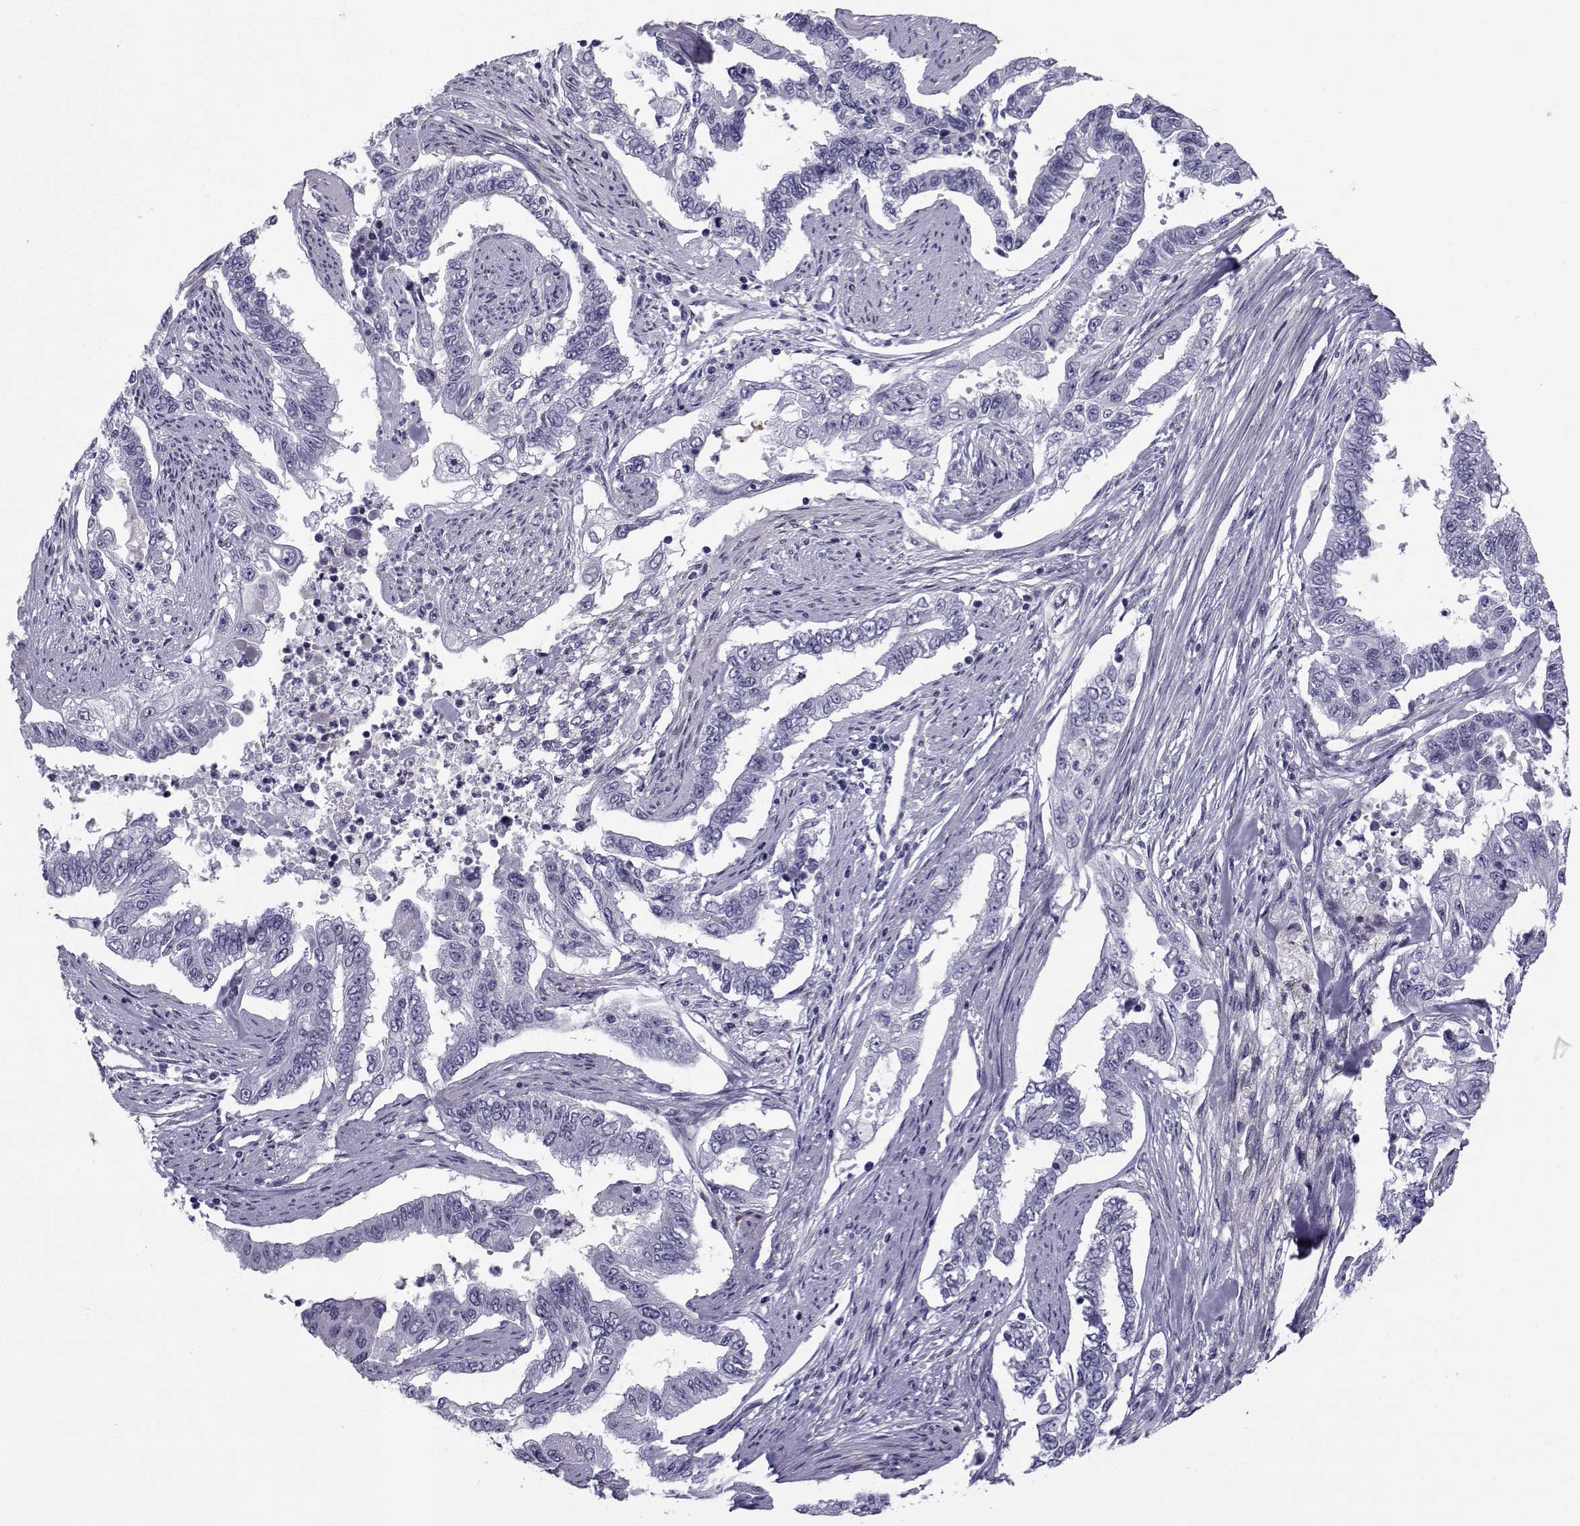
{"staining": {"intensity": "negative", "quantity": "none", "location": "none"}, "tissue": "endometrial cancer", "cell_type": "Tumor cells", "image_type": "cancer", "snomed": [{"axis": "morphology", "description": "Adenocarcinoma, NOS"}, {"axis": "topography", "description": "Uterus"}], "caption": "Tumor cells show no significant staining in endometrial adenocarcinoma.", "gene": "SPANXD", "patient": {"sex": "female", "age": 59}}